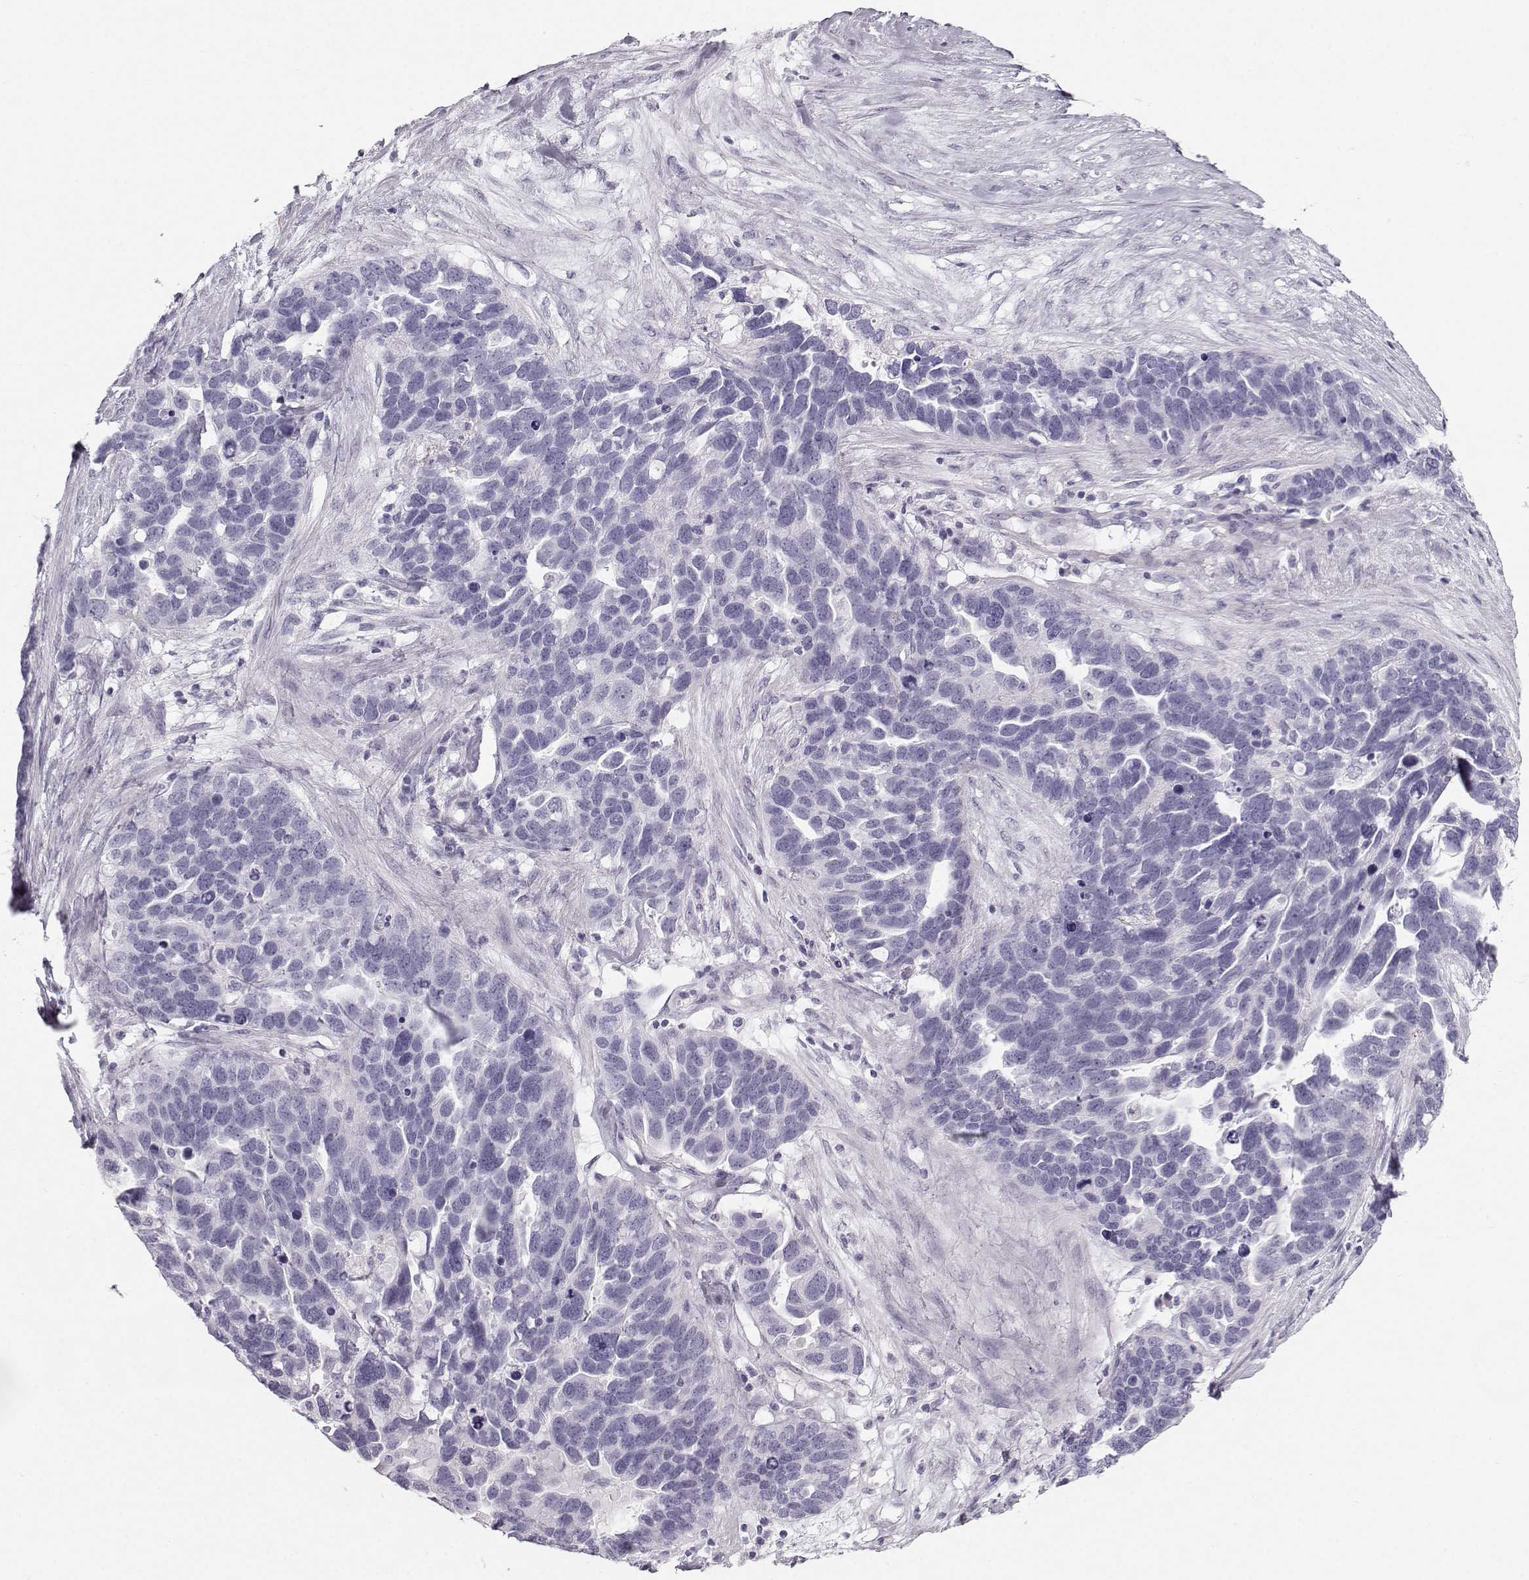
{"staining": {"intensity": "negative", "quantity": "none", "location": "none"}, "tissue": "ovarian cancer", "cell_type": "Tumor cells", "image_type": "cancer", "snomed": [{"axis": "morphology", "description": "Cystadenocarcinoma, serous, NOS"}, {"axis": "topography", "description": "Ovary"}], "caption": "Human ovarian cancer (serous cystadenocarcinoma) stained for a protein using IHC reveals no expression in tumor cells.", "gene": "CASR", "patient": {"sex": "female", "age": 54}}